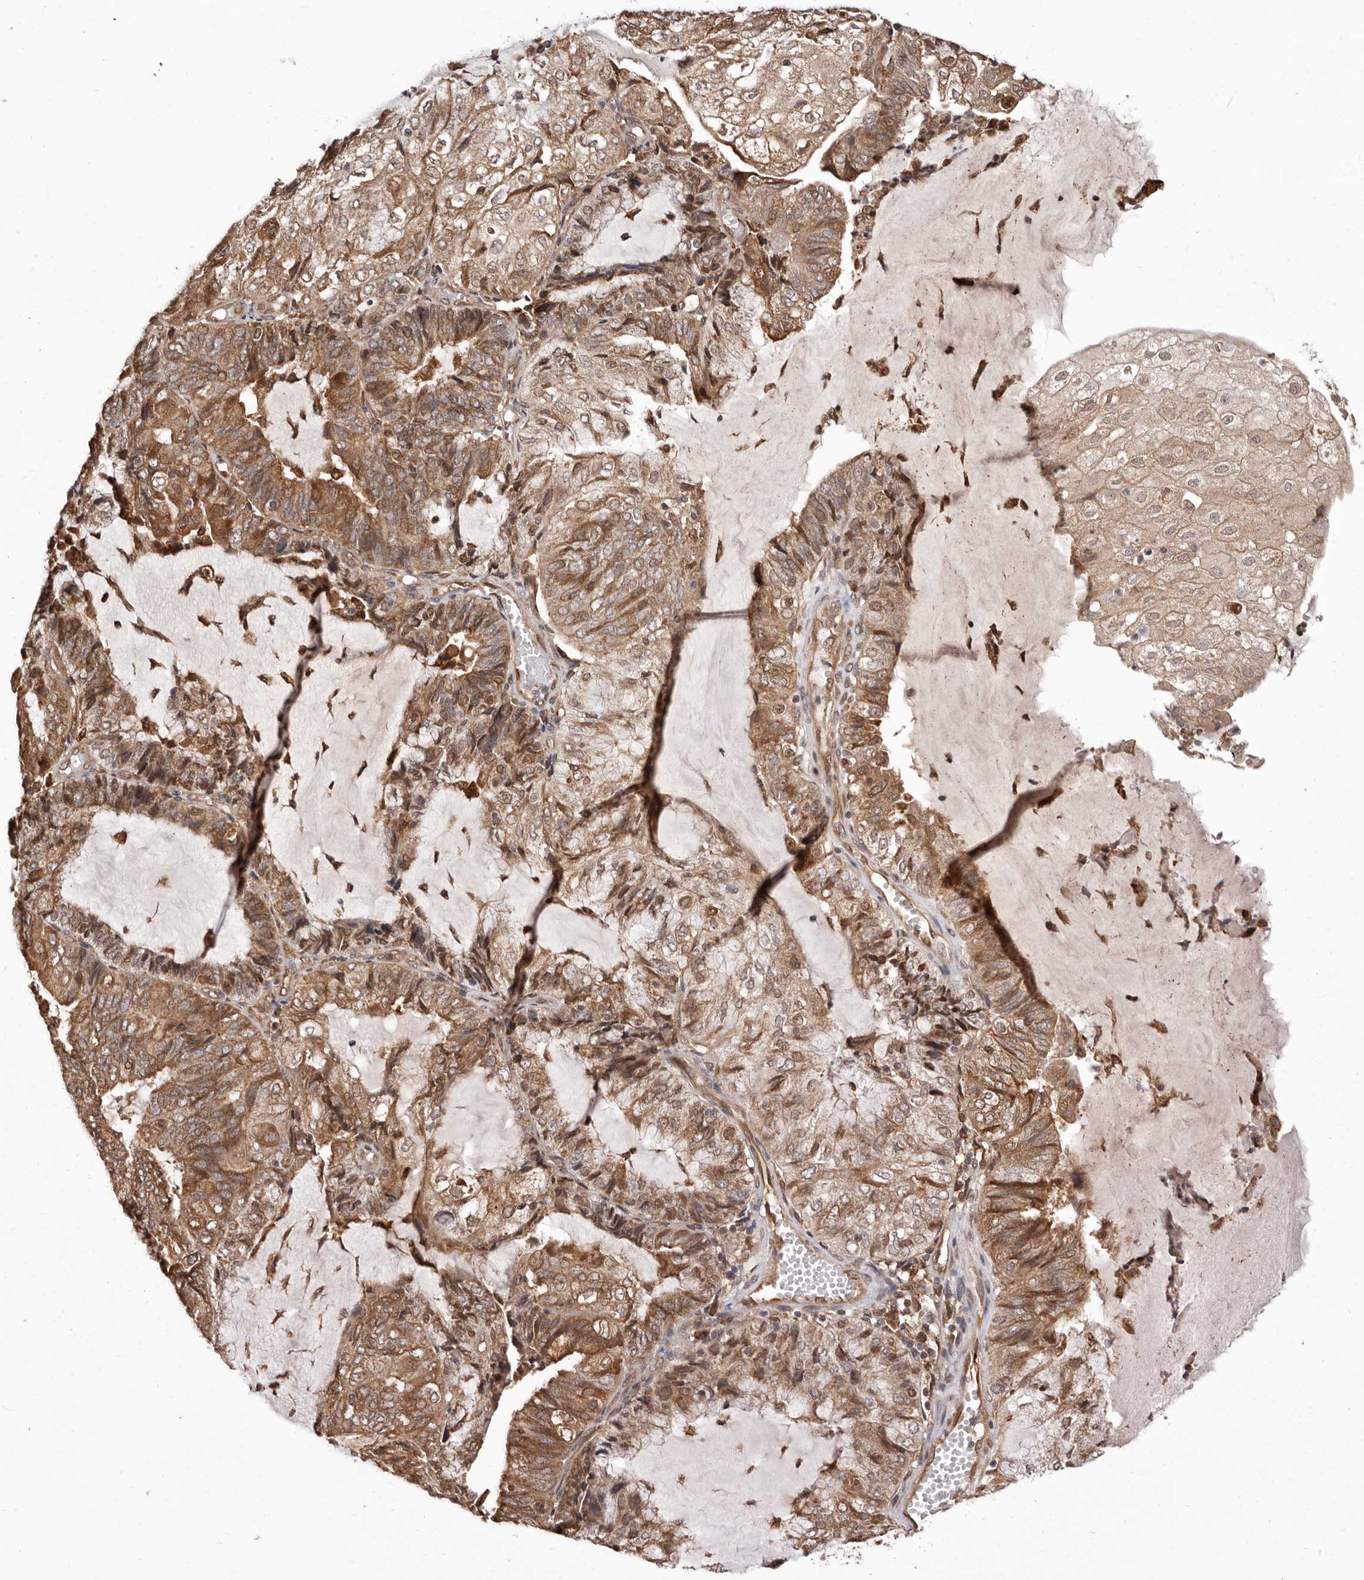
{"staining": {"intensity": "moderate", "quantity": ">75%", "location": "cytoplasmic/membranous"}, "tissue": "endometrial cancer", "cell_type": "Tumor cells", "image_type": "cancer", "snomed": [{"axis": "morphology", "description": "Adenocarcinoma, NOS"}, {"axis": "topography", "description": "Endometrium"}], "caption": "Endometrial adenocarcinoma stained with a protein marker exhibits moderate staining in tumor cells.", "gene": "RRM2B", "patient": {"sex": "female", "age": 81}}